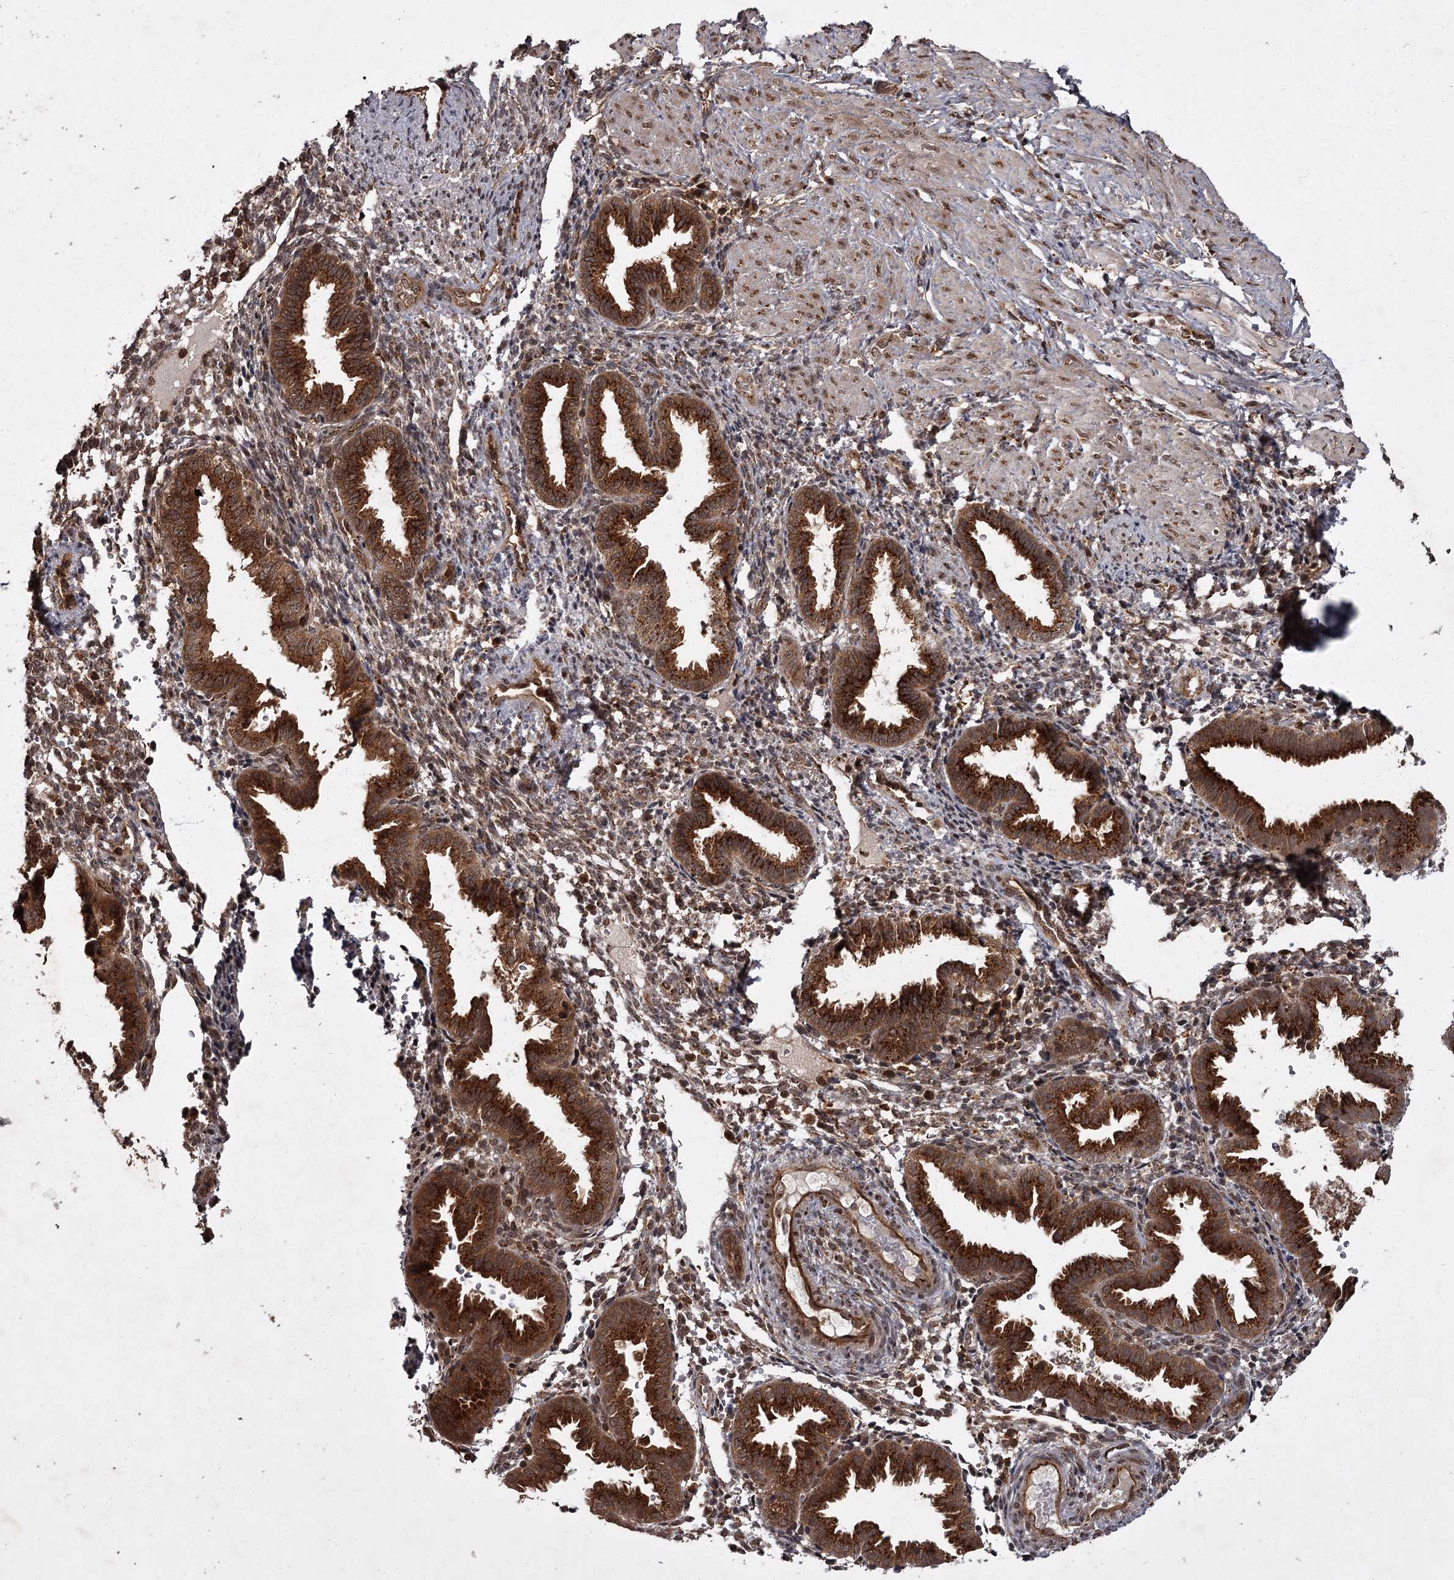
{"staining": {"intensity": "moderate", "quantity": "<25%", "location": "cytoplasmic/membranous,nuclear"}, "tissue": "endometrium", "cell_type": "Cells in endometrial stroma", "image_type": "normal", "snomed": [{"axis": "morphology", "description": "Normal tissue, NOS"}, {"axis": "topography", "description": "Endometrium"}], "caption": "Protein staining reveals moderate cytoplasmic/membranous,nuclear staining in approximately <25% of cells in endometrial stroma in unremarkable endometrium. (Brightfield microscopy of DAB IHC at high magnification).", "gene": "TBC1D23", "patient": {"sex": "female", "age": 33}}